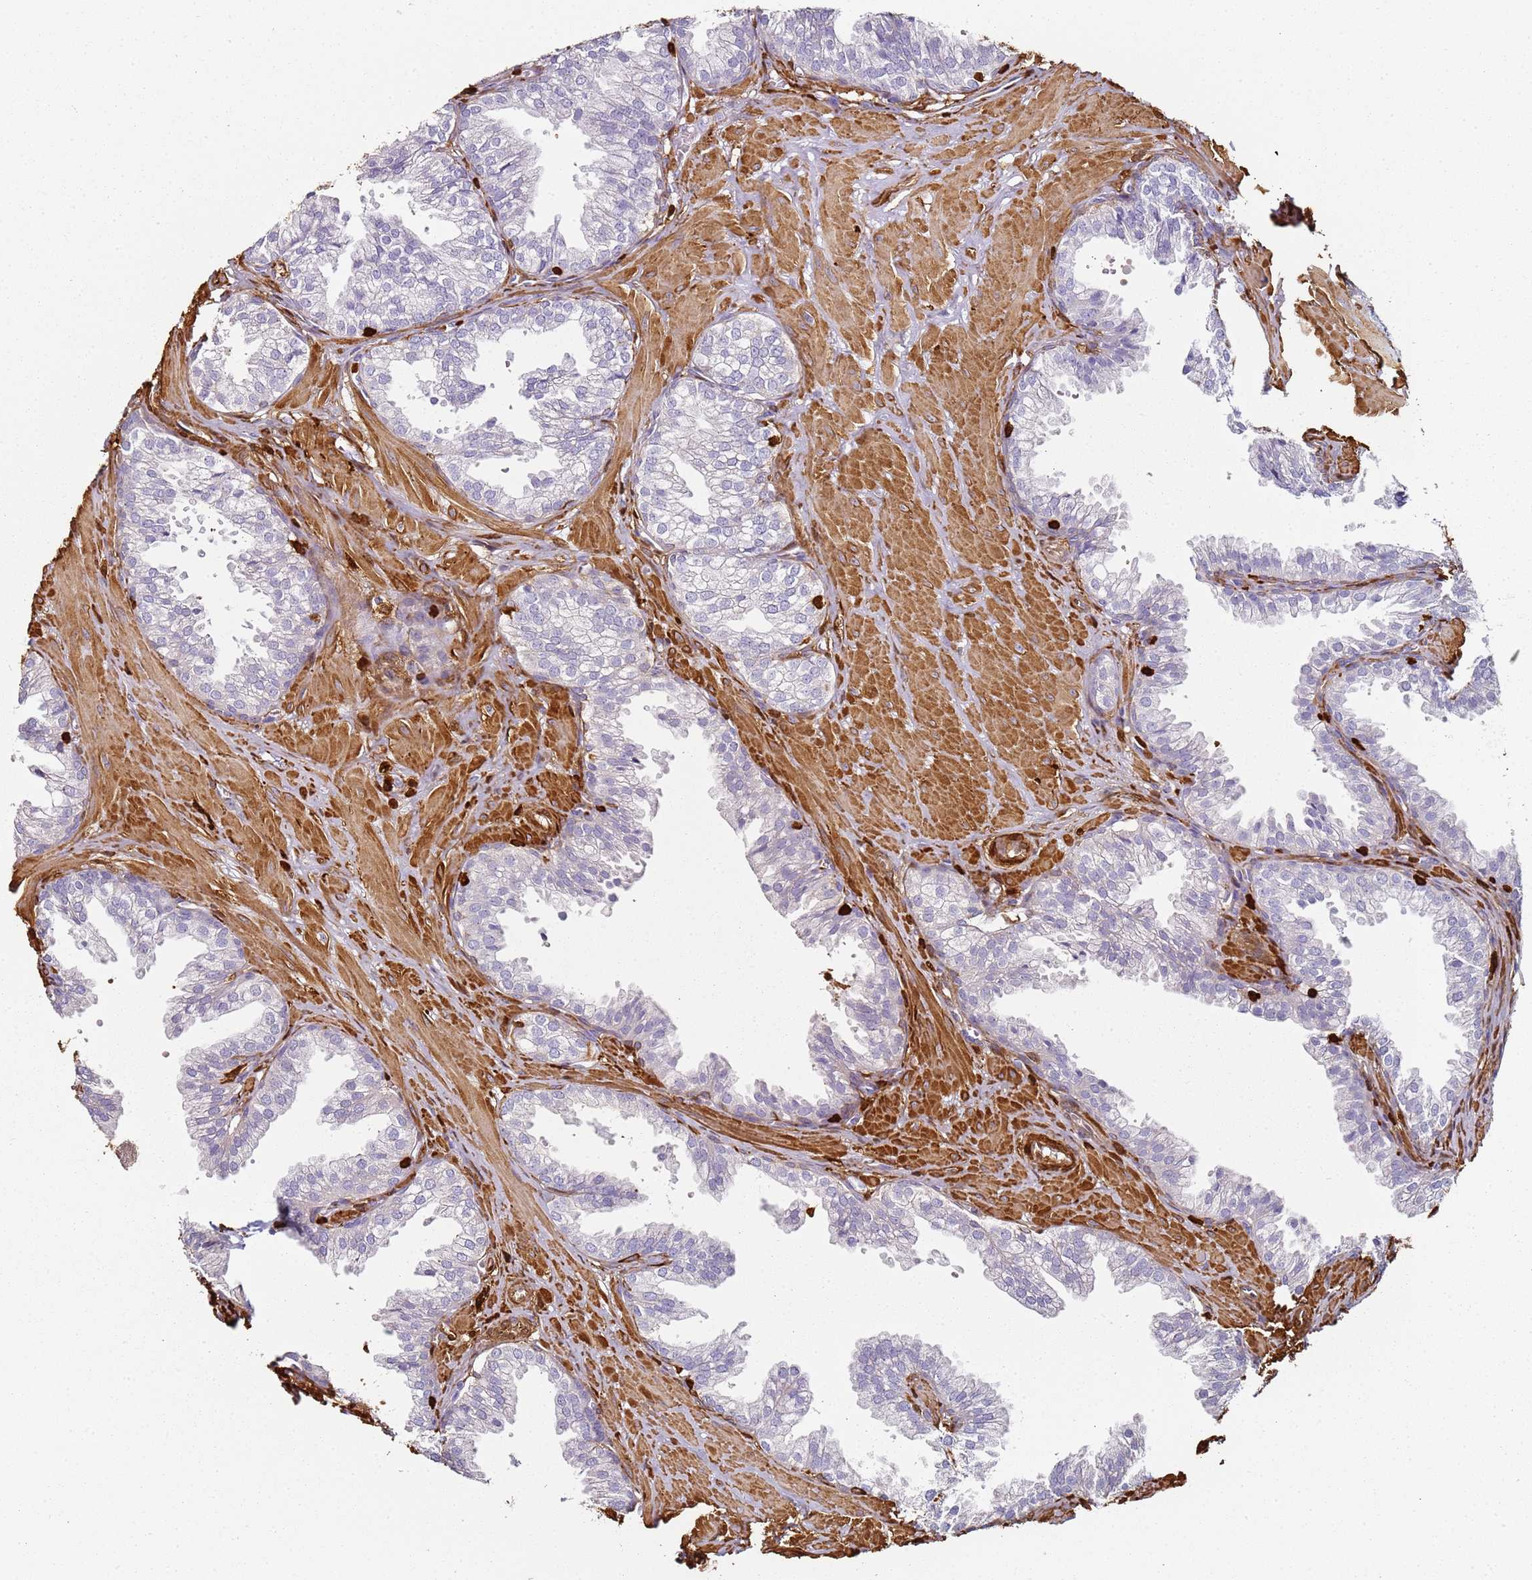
{"staining": {"intensity": "negative", "quantity": "none", "location": "none"}, "tissue": "prostate", "cell_type": "Glandular cells", "image_type": "normal", "snomed": [{"axis": "morphology", "description": "Normal tissue, NOS"}, {"axis": "topography", "description": "Prostate"}, {"axis": "topography", "description": "Peripheral nerve tissue"}], "caption": "There is no significant staining in glandular cells of prostate. (Stains: DAB immunohistochemistry (IHC) with hematoxylin counter stain, Microscopy: brightfield microscopy at high magnification).", "gene": "S100A4", "patient": {"sex": "male", "age": 55}}